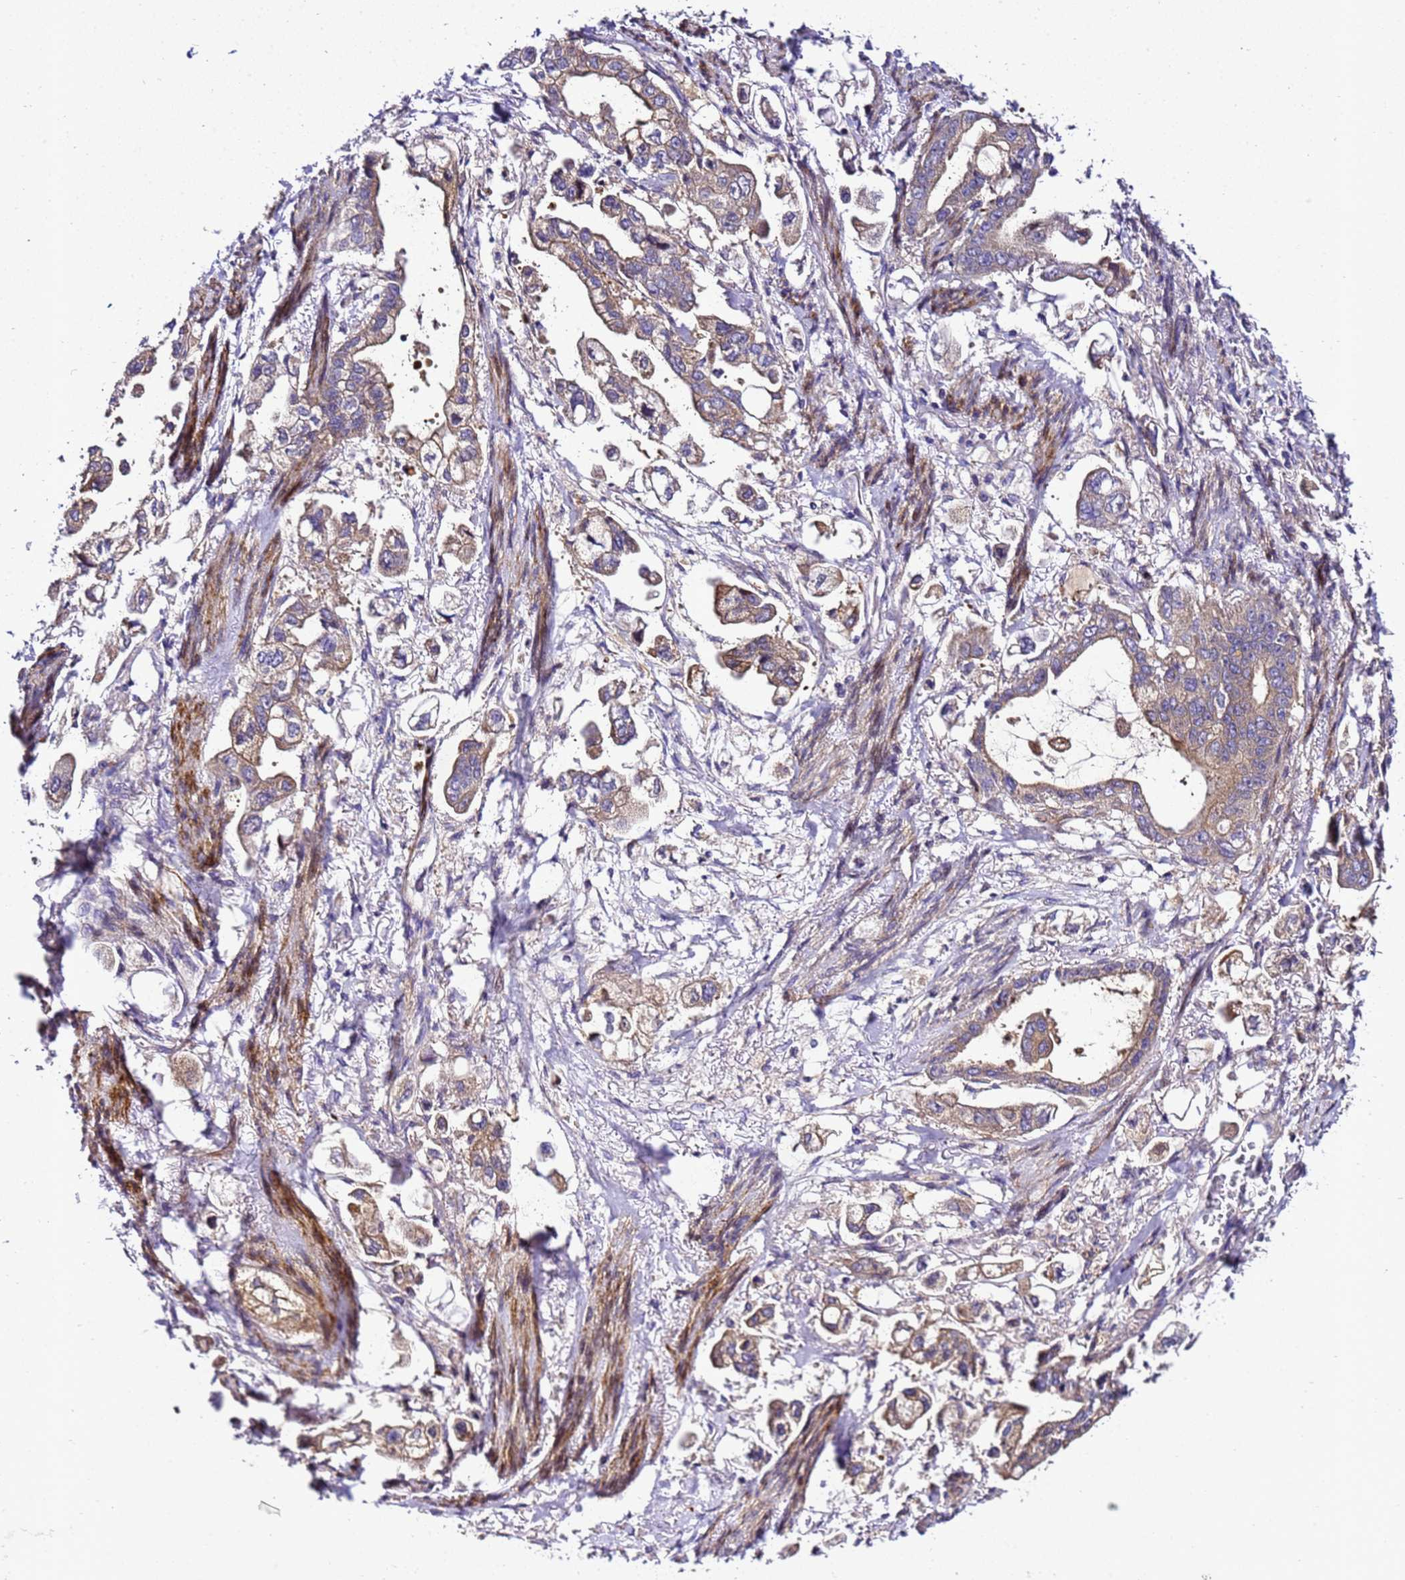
{"staining": {"intensity": "weak", "quantity": "25%-75%", "location": "cytoplasmic/membranous"}, "tissue": "stomach cancer", "cell_type": "Tumor cells", "image_type": "cancer", "snomed": [{"axis": "morphology", "description": "Adenocarcinoma, NOS"}, {"axis": "topography", "description": "Stomach"}], "caption": "The immunohistochemical stain shows weak cytoplasmic/membranous positivity in tumor cells of stomach cancer (adenocarcinoma) tissue.", "gene": "ZNF417", "patient": {"sex": "male", "age": 62}}